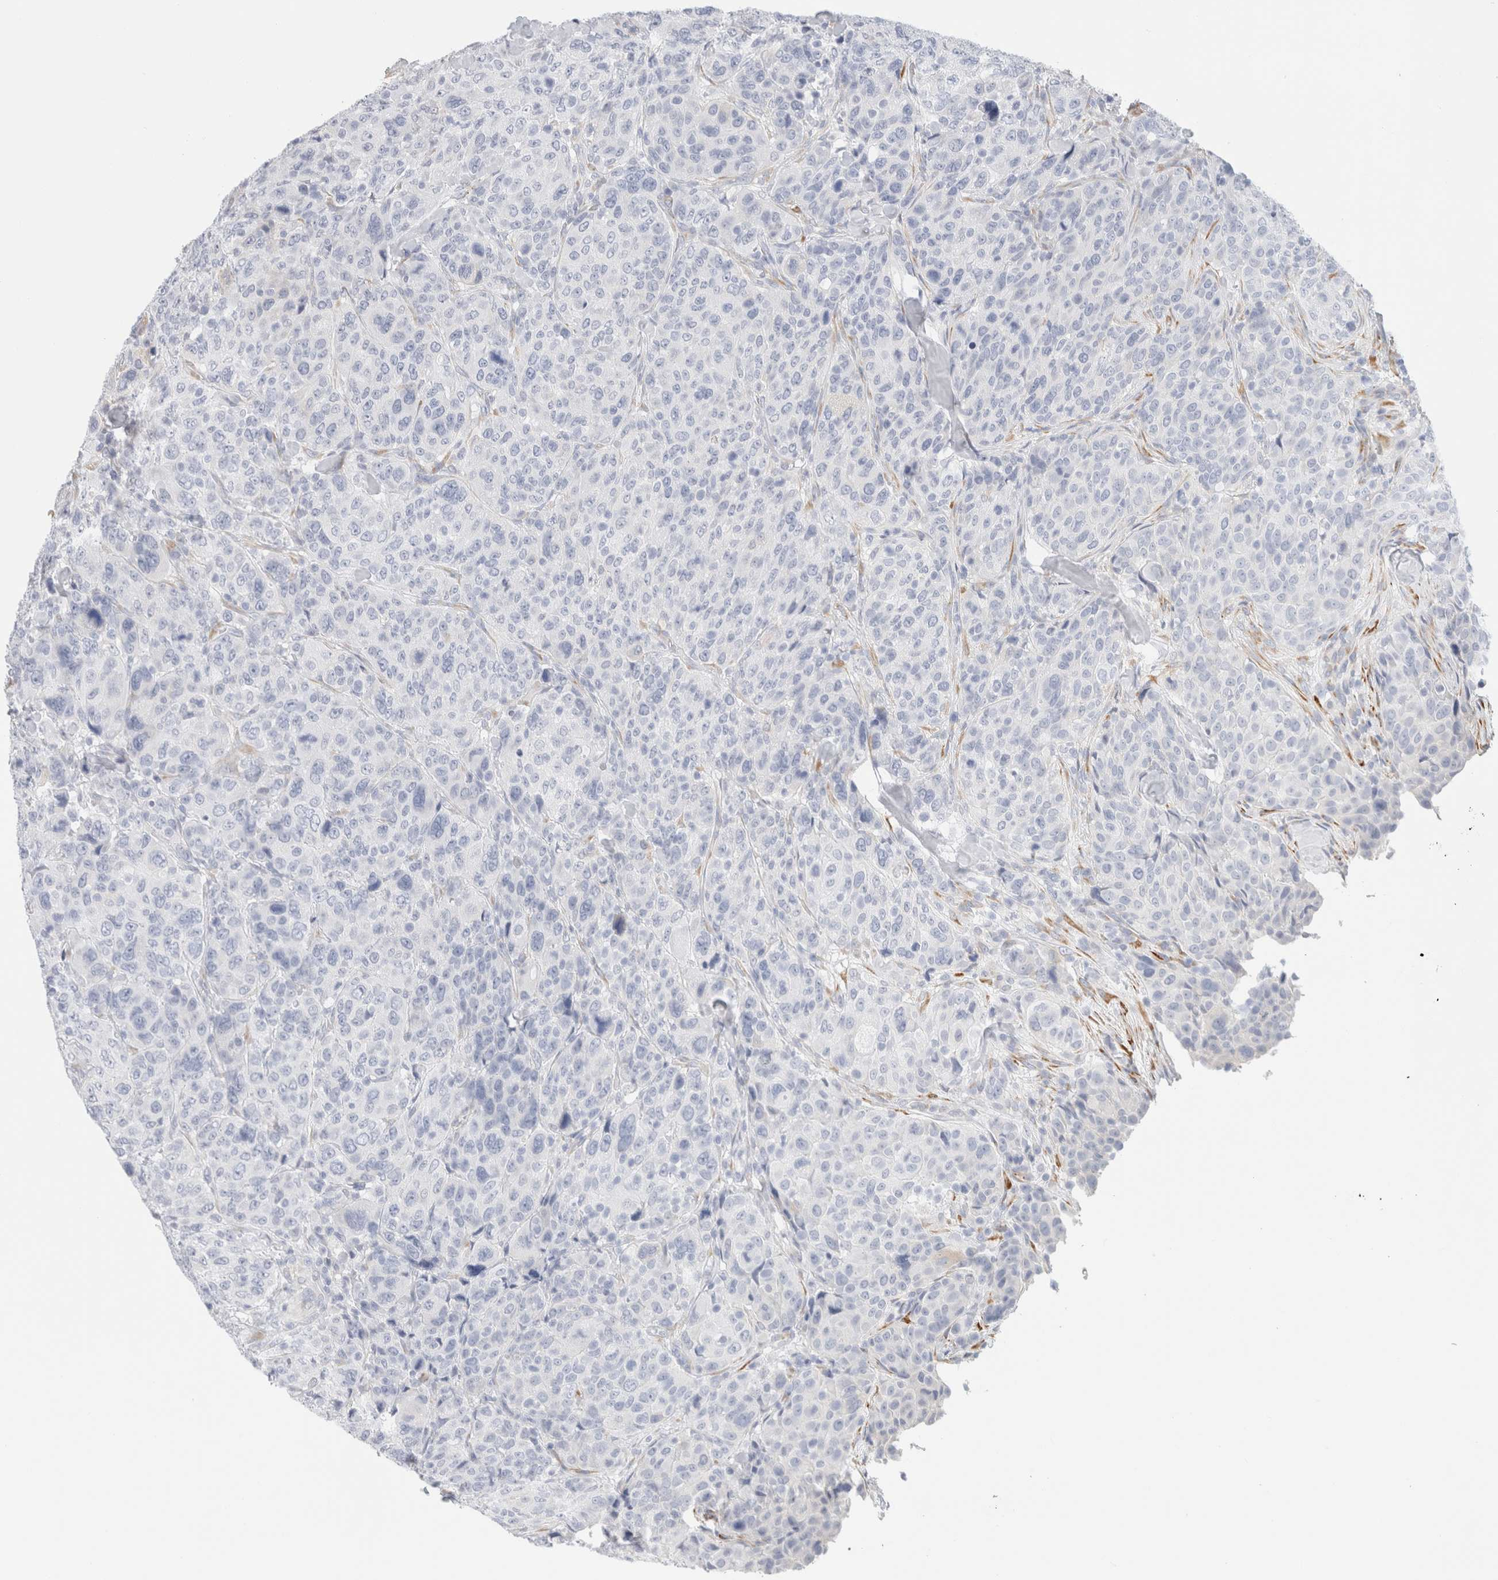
{"staining": {"intensity": "negative", "quantity": "none", "location": "none"}, "tissue": "breast cancer", "cell_type": "Tumor cells", "image_type": "cancer", "snomed": [{"axis": "morphology", "description": "Duct carcinoma"}, {"axis": "topography", "description": "Breast"}], "caption": "Histopathology image shows no protein positivity in tumor cells of breast invasive ductal carcinoma tissue.", "gene": "RTN4", "patient": {"sex": "female", "age": 37}}